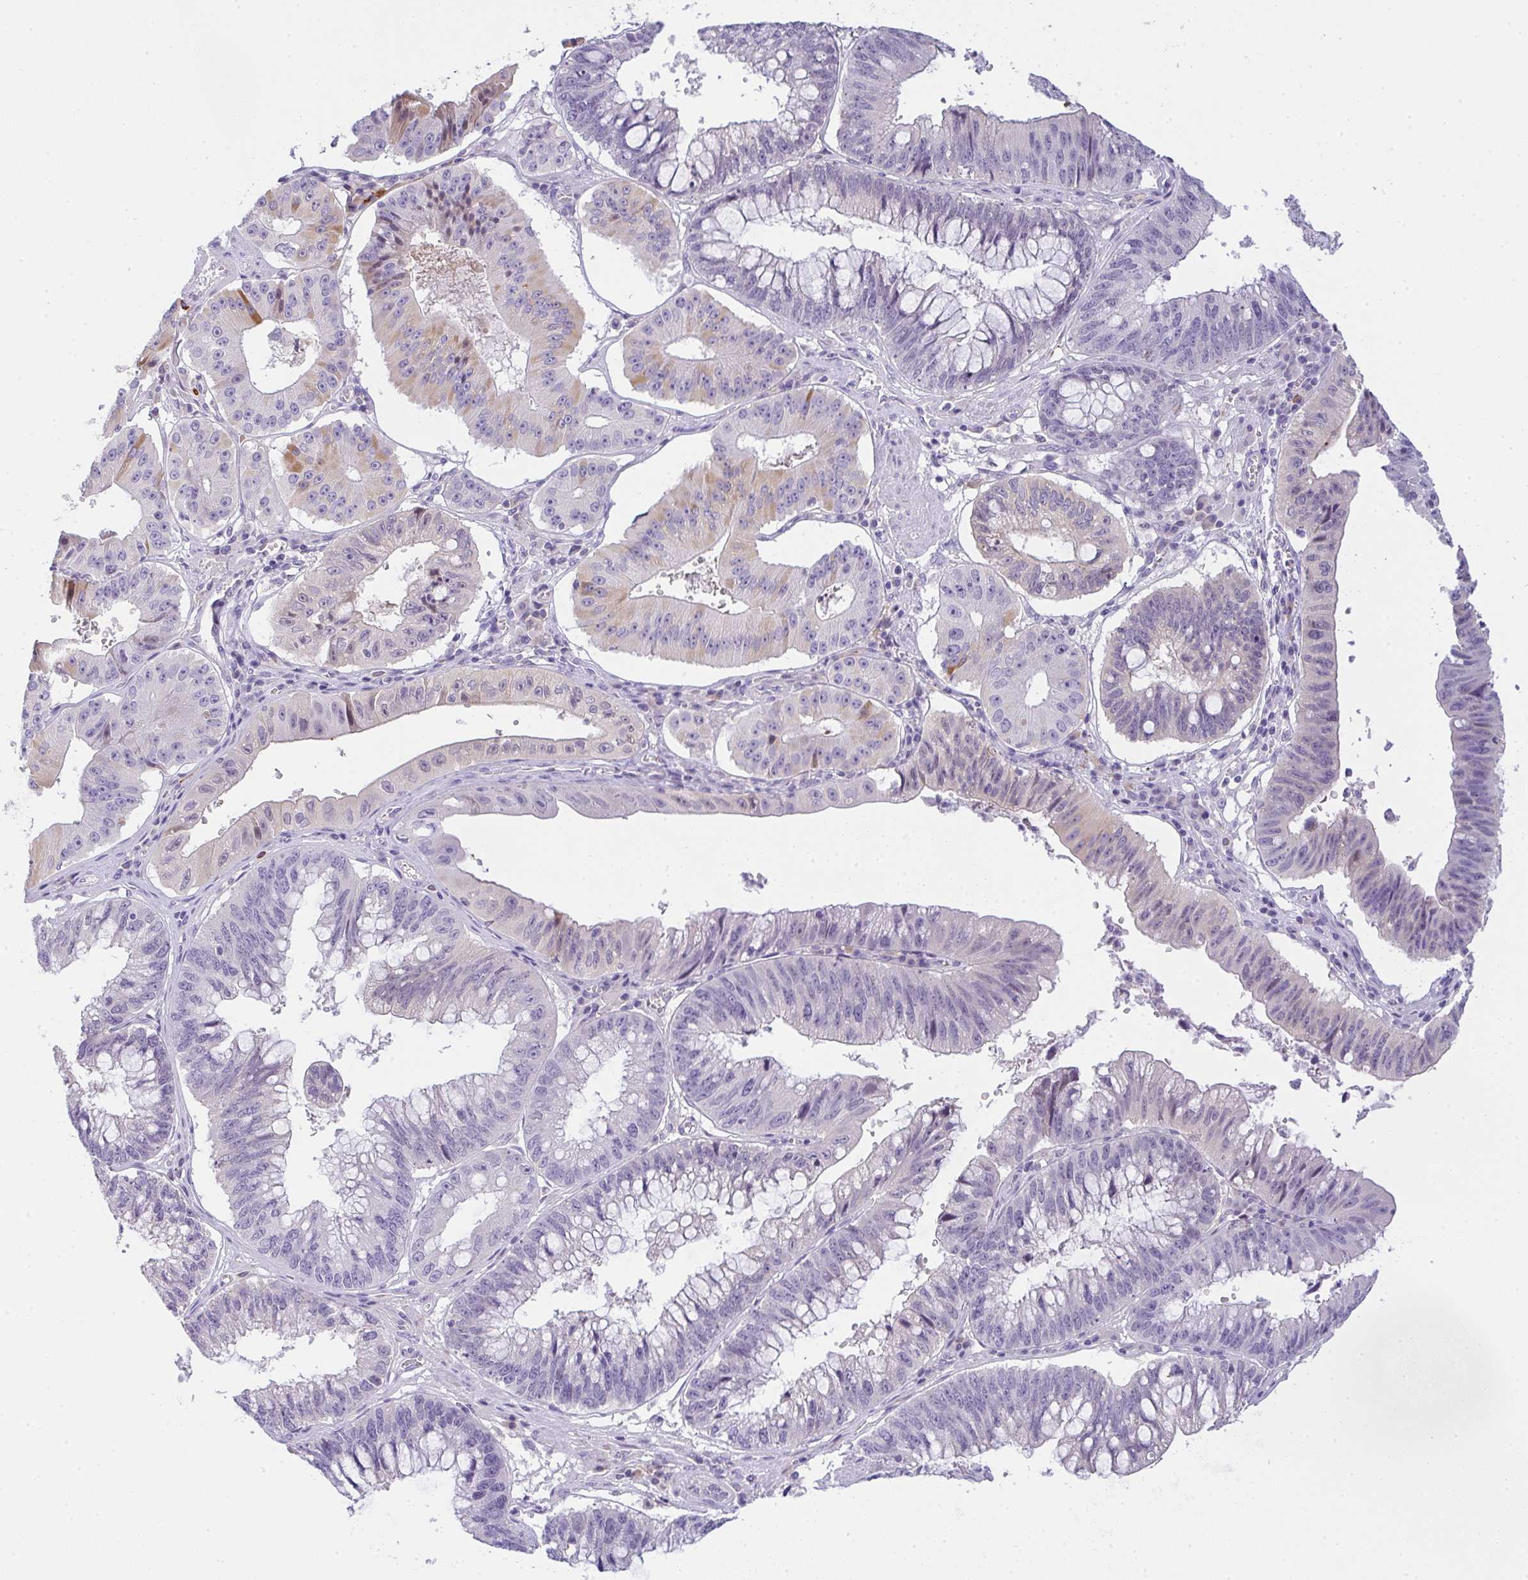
{"staining": {"intensity": "weak", "quantity": "<25%", "location": "cytoplasmic/membranous"}, "tissue": "stomach cancer", "cell_type": "Tumor cells", "image_type": "cancer", "snomed": [{"axis": "morphology", "description": "Adenocarcinoma, NOS"}, {"axis": "topography", "description": "Stomach"}], "caption": "Immunohistochemistry (IHC) image of neoplastic tissue: adenocarcinoma (stomach) stained with DAB exhibits no significant protein staining in tumor cells.", "gene": "COX7B", "patient": {"sex": "male", "age": 59}}